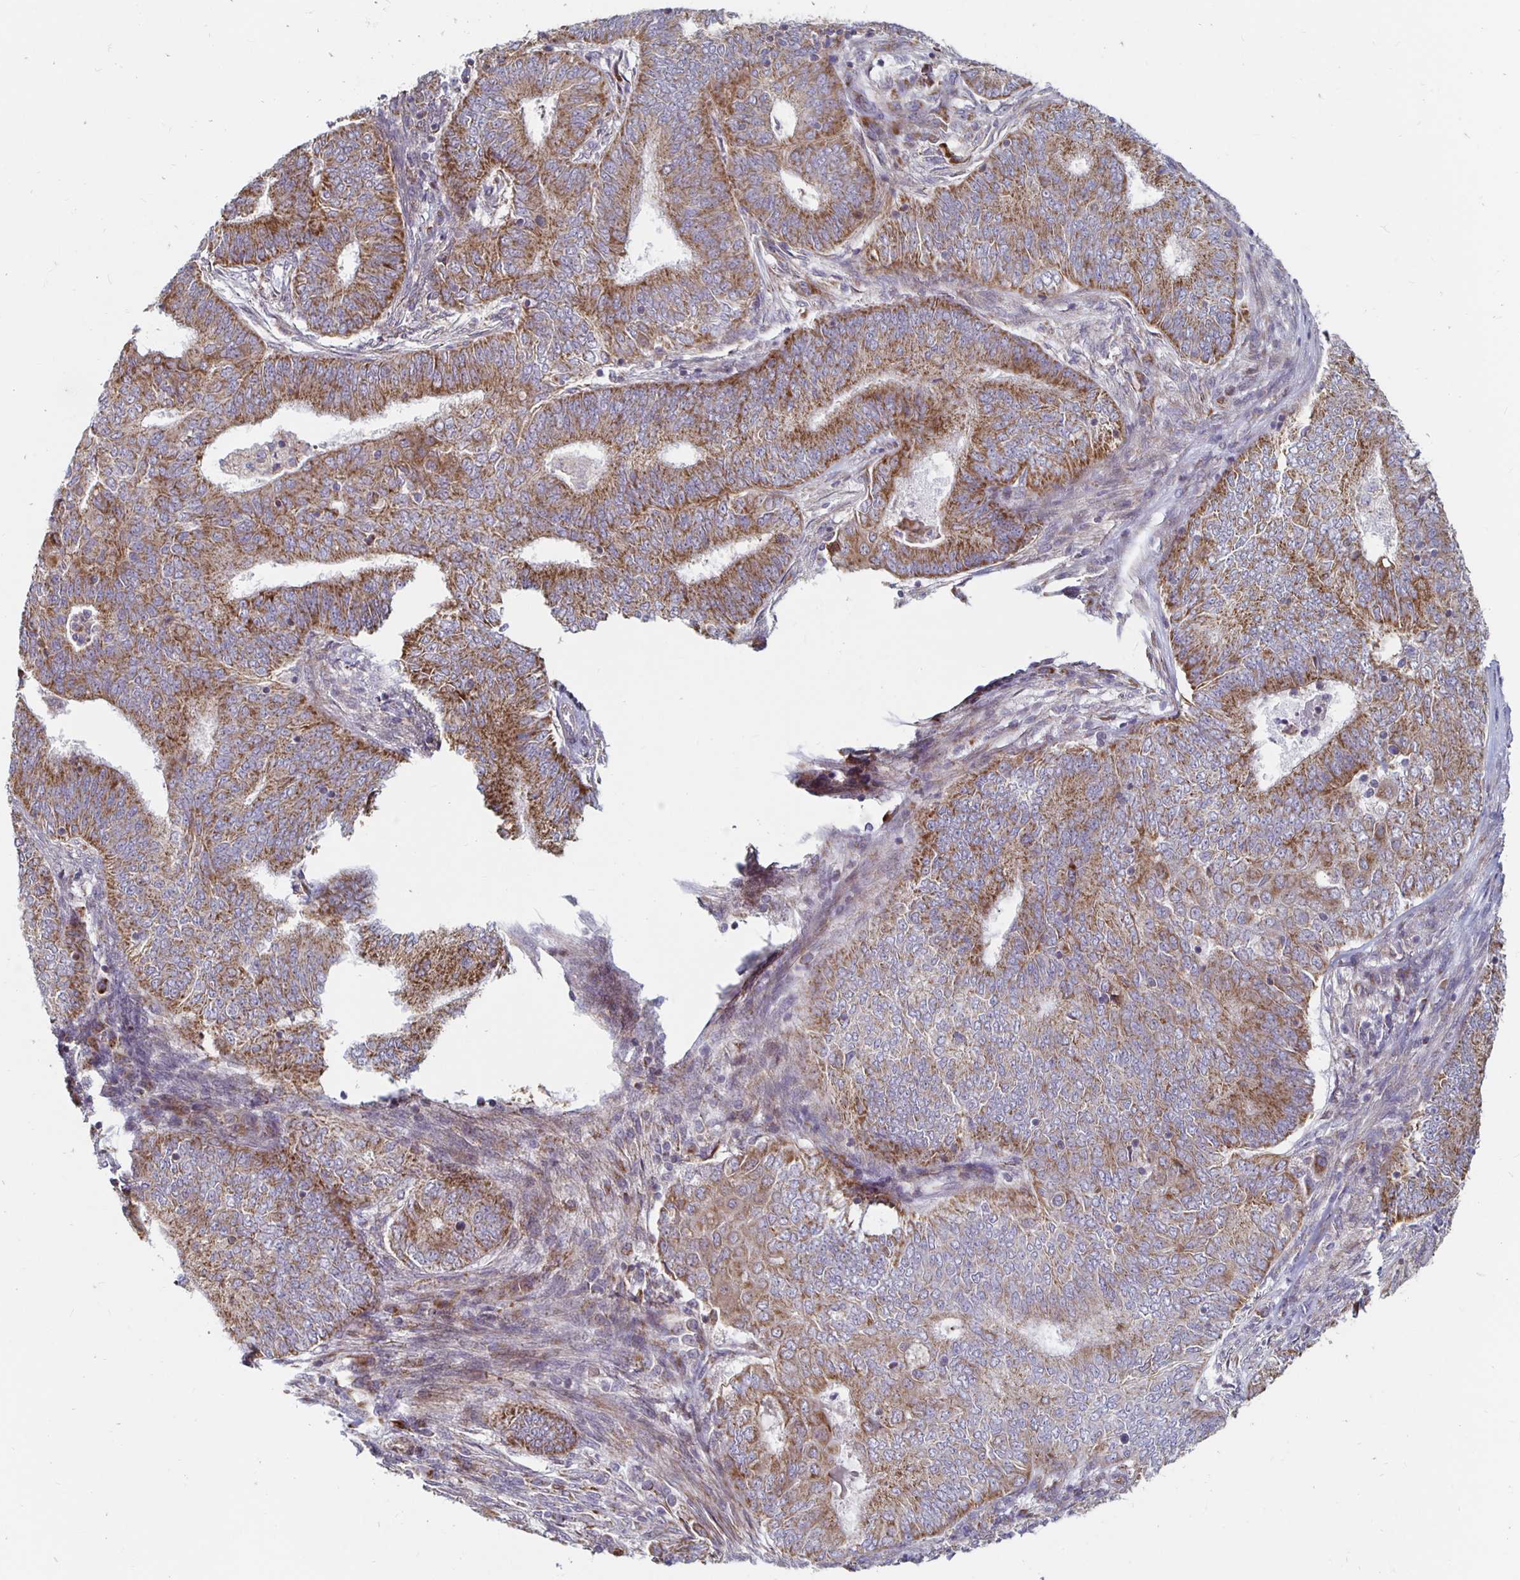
{"staining": {"intensity": "moderate", "quantity": ">75%", "location": "cytoplasmic/membranous"}, "tissue": "endometrial cancer", "cell_type": "Tumor cells", "image_type": "cancer", "snomed": [{"axis": "morphology", "description": "Adenocarcinoma, NOS"}, {"axis": "topography", "description": "Endometrium"}], "caption": "Endometrial cancer stained for a protein (brown) displays moderate cytoplasmic/membranous positive positivity in approximately >75% of tumor cells.", "gene": "MRPL28", "patient": {"sex": "female", "age": 62}}